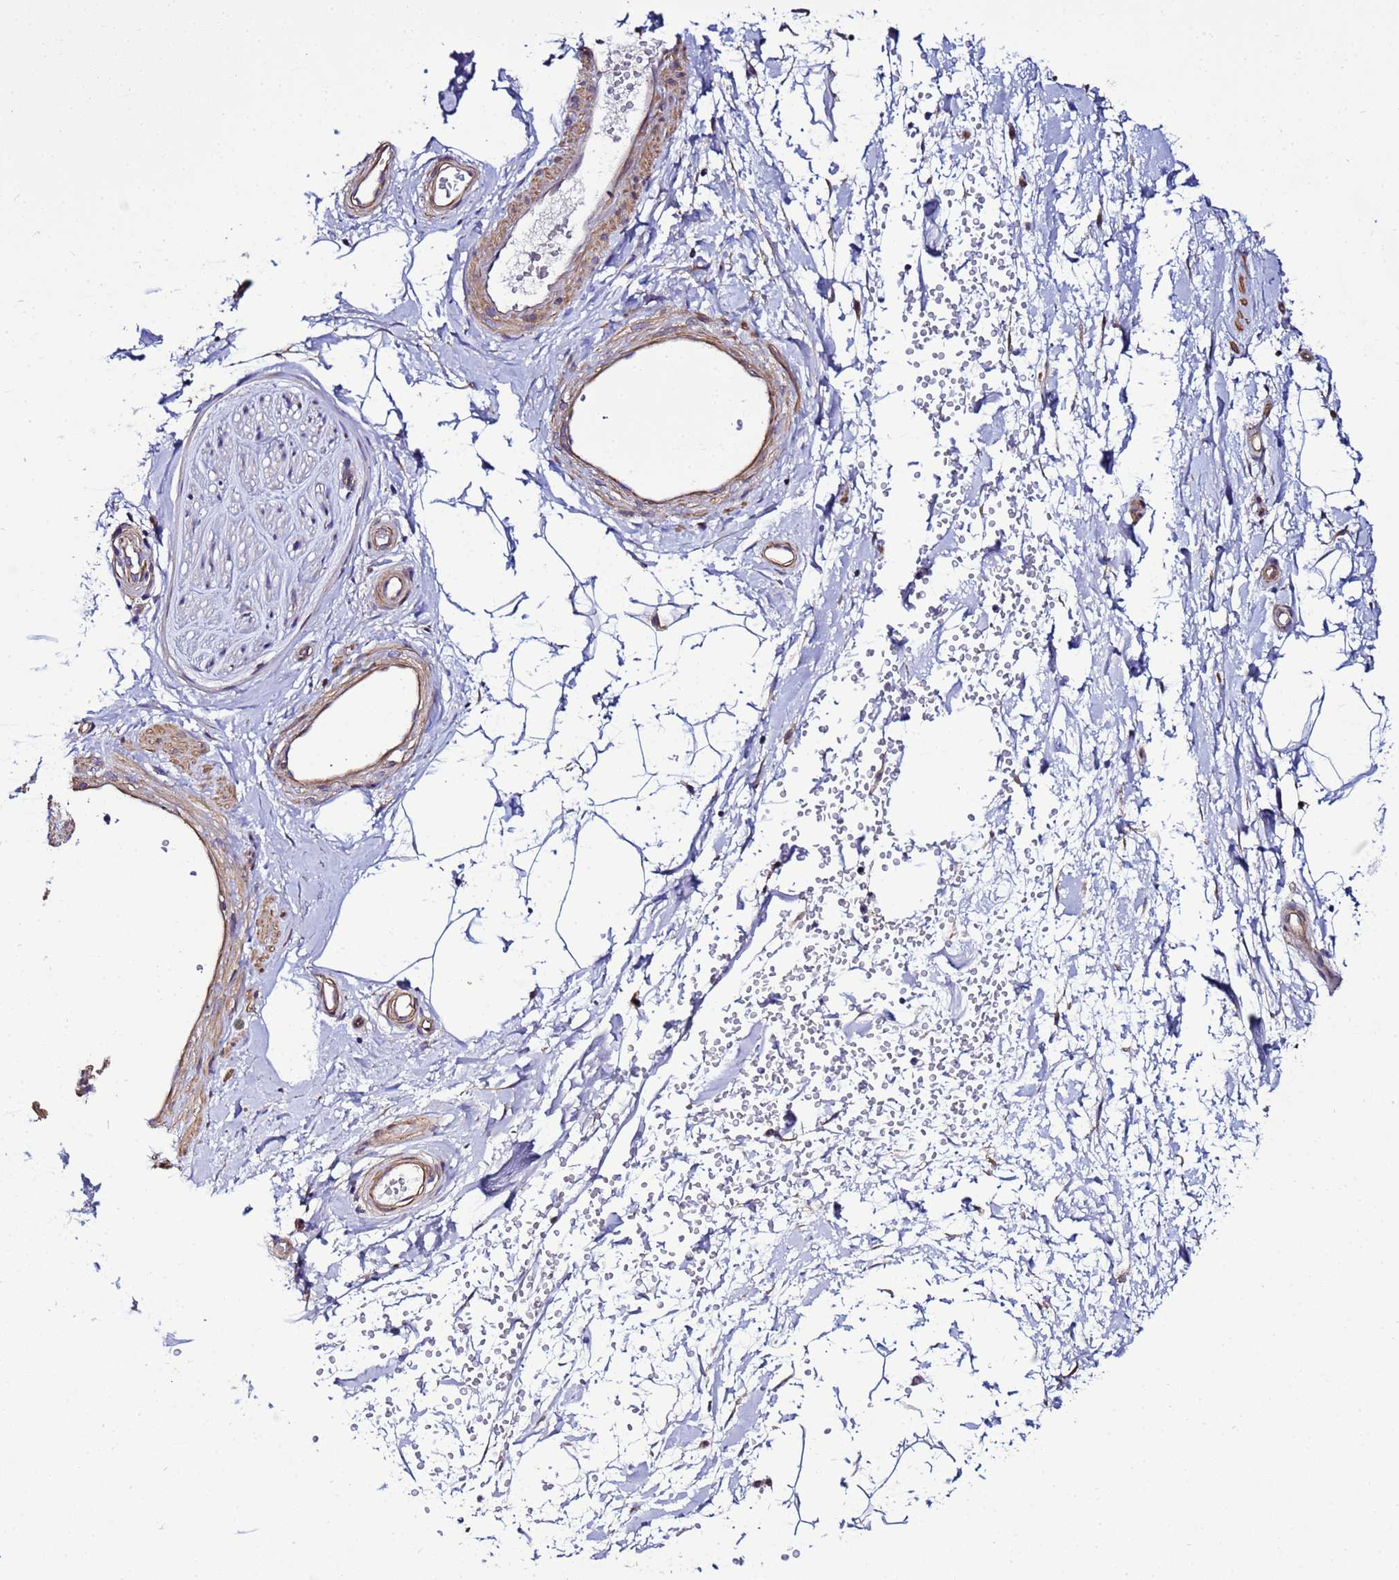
{"staining": {"intensity": "moderate", "quantity": ">75%", "location": "cytoplasmic/membranous"}, "tissue": "adipose tissue", "cell_type": "Adipocytes", "image_type": "normal", "snomed": [{"axis": "morphology", "description": "Normal tissue, NOS"}, {"axis": "topography", "description": "Soft tissue"}, {"axis": "topography", "description": "Adipose tissue"}, {"axis": "topography", "description": "Vascular tissue"}, {"axis": "topography", "description": "Peripheral nerve tissue"}], "caption": "Adipose tissue stained for a protein demonstrates moderate cytoplasmic/membranous positivity in adipocytes. (DAB (3,3'-diaminobenzidine) IHC, brown staining for protein, blue staining for nuclei).", "gene": "JRKL", "patient": {"sex": "male", "age": 74}}